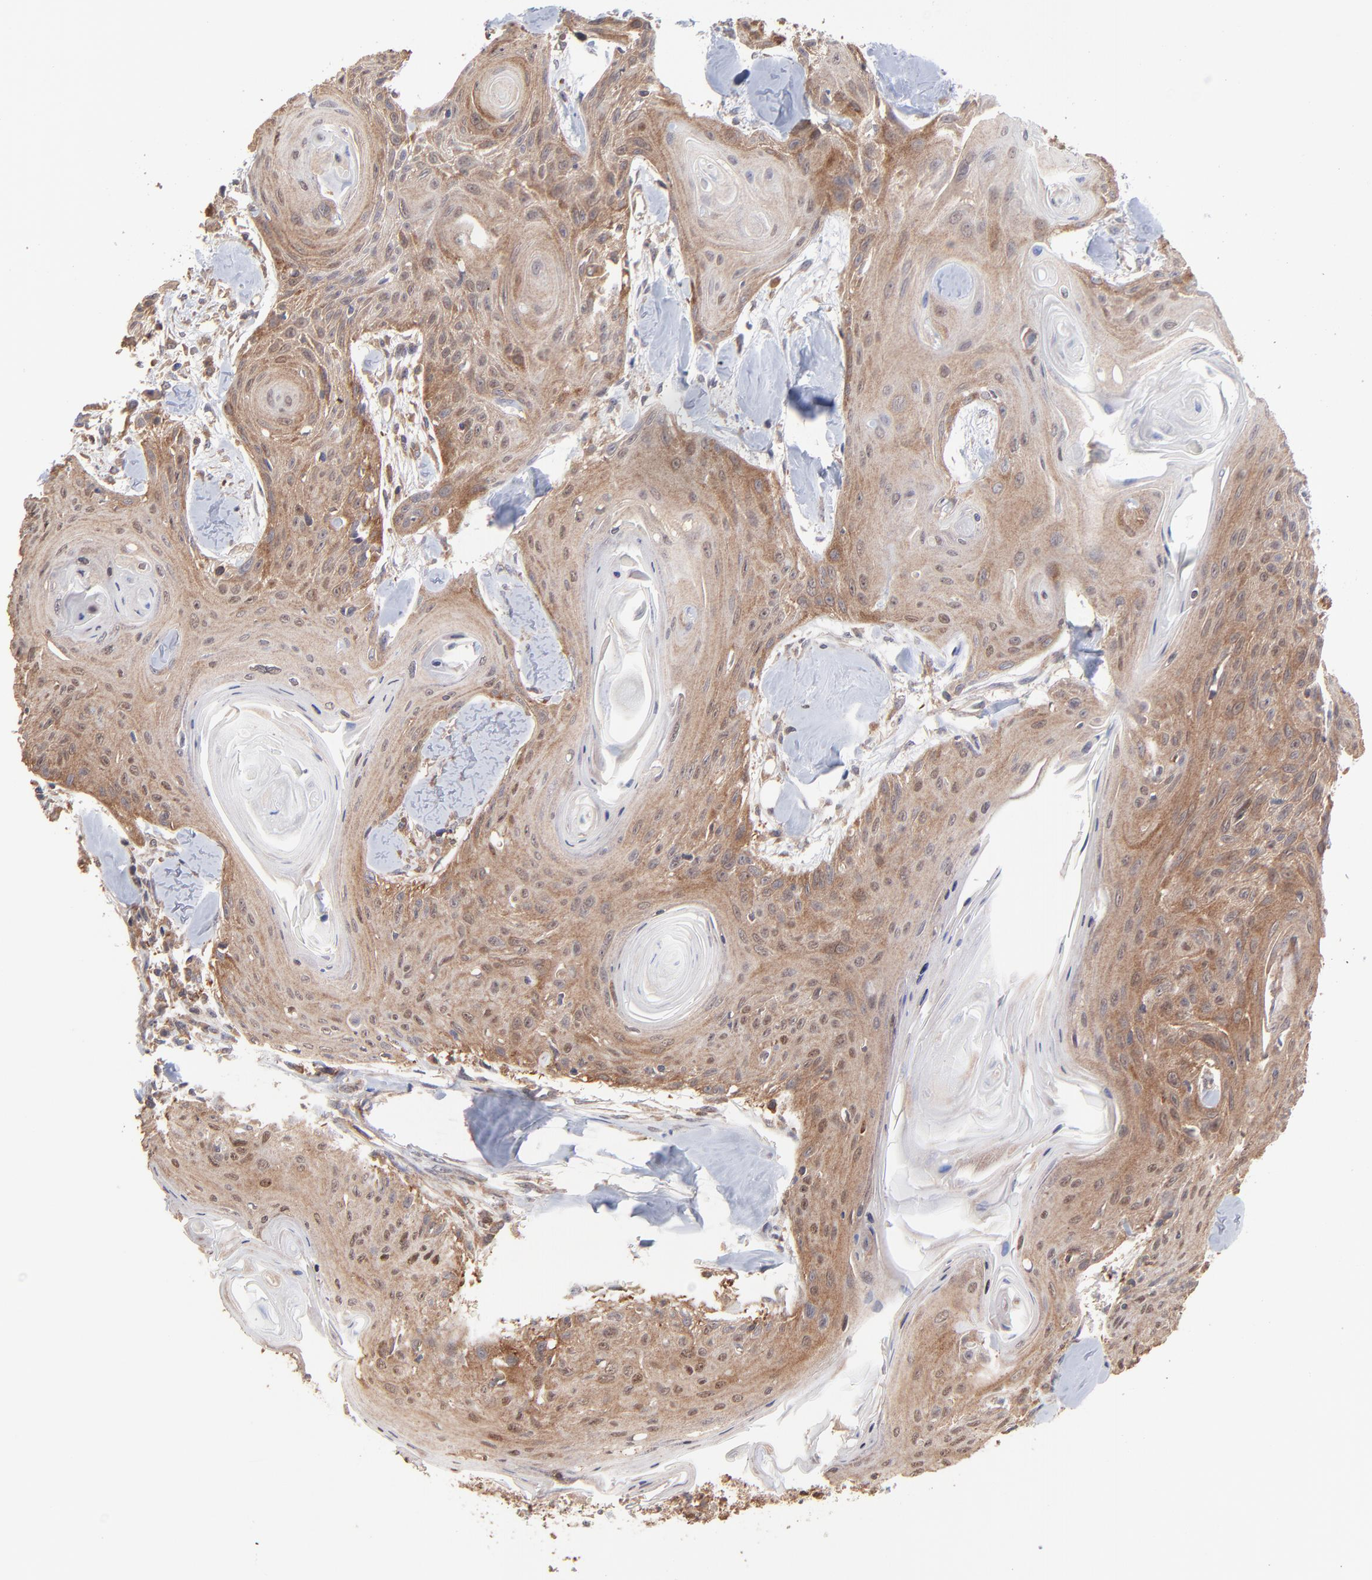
{"staining": {"intensity": "moderate", "quantity": ">75%", "location": "cytoplasmic/membranous"}, "tissue": "head and neck cancer", "cell_type": "Tumor cells", "image_type": "cancer", "snomed": [{"axis": "morphology", "description": "Squamous cell carcinoma, NOS"}, {"axis": "morphology", "description": "Squamous cell carcinoma, metastatic, NOS"}, {"axis": "topography", "description": "Lymph node"}, {"axis": "topography", "description": "Salivary gland"}, {"axis": "topography", "description": "Head-Neck"}], "caption": "Tumor cells reveal medium levels of moderate cytoplasmic/membranous positivity in approximately >75% of cells in head and neck squamous cell carcinoma.", "gene": "GART", "patient": {"sex": "female", "age": 74}}